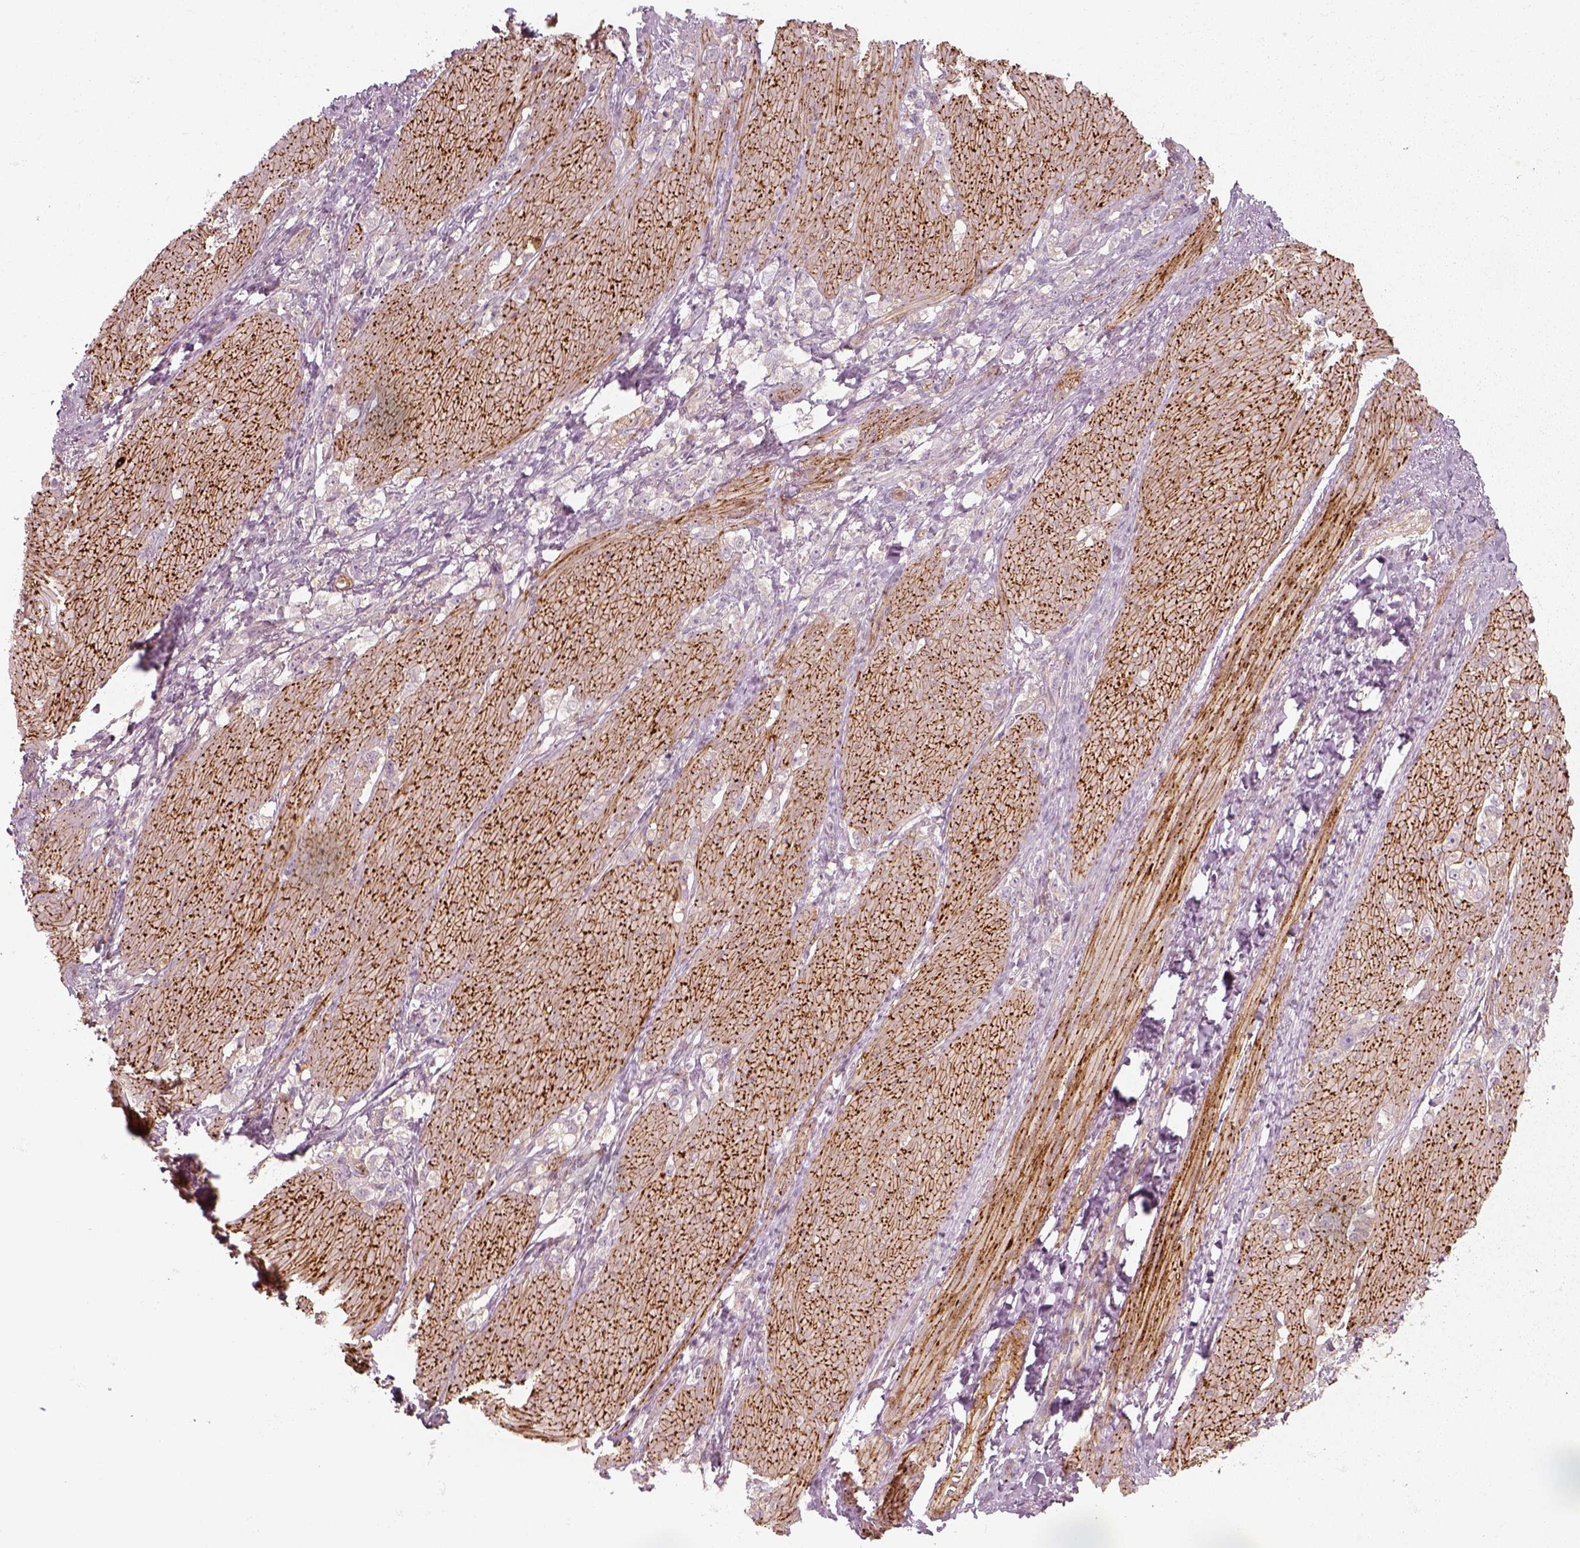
{"staining": {"intensity": "negative", "quantity": "none", "location": "none"}, "tissue": "stomach cancer", "cell_type": "Tumor cells", "image_type": "cancer", "snomed": [{"axis": "morphology", "description": "Adenocarcinoma, NOS"}, {"axis": "topography", "description": "Stomach, lower"}], "caption": "Immunohistochemical staining of adenocarcinoma (stomach) demonstrates no significant expression in tumor cells.", "gene": "NPTN", "patient": {"sex": "male", "age": 88}}